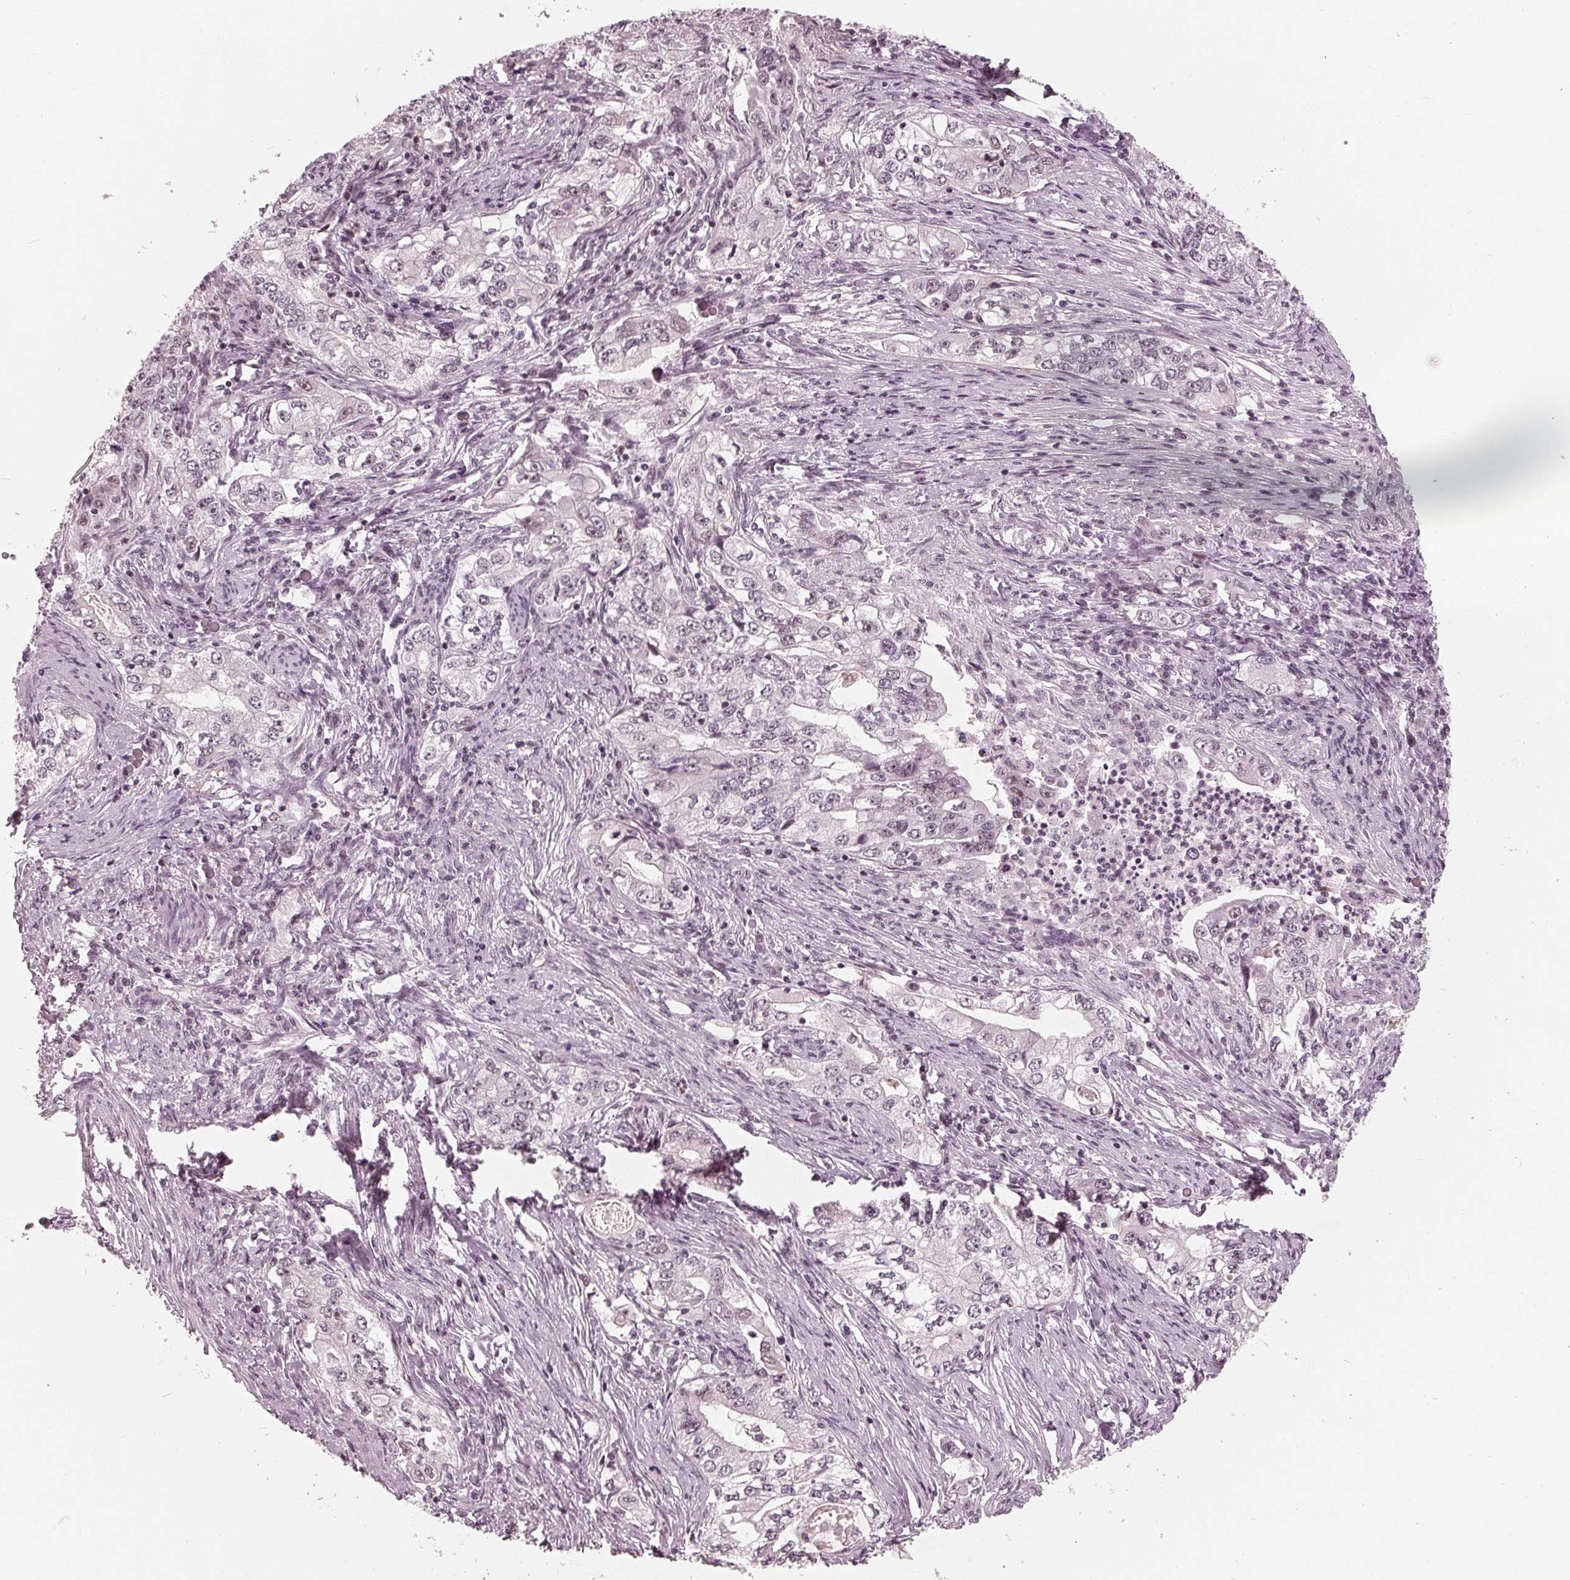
{"staining": {"intensity": "negative", "quantity": "none", "location": "none"}, "tissue": "stomach cancer", "cell_type": "Tumor cells", "image_type": "cancer", "snomed": [{"axis": "morphology", "description": "Adenocarcinoma, NOS"}, {"axis": "topography", "description": "Stomach, lower"}], "caption": "Tumor cells show no significant protein expression in stomach adenocarcinoma. (Brightfield microscopy of DAB (3,3'-diaminobenzidine) immunohistochemistry at high magnification).", "gene": "ADPRHL1", "patient": {"sex": "female", "age": 72}}